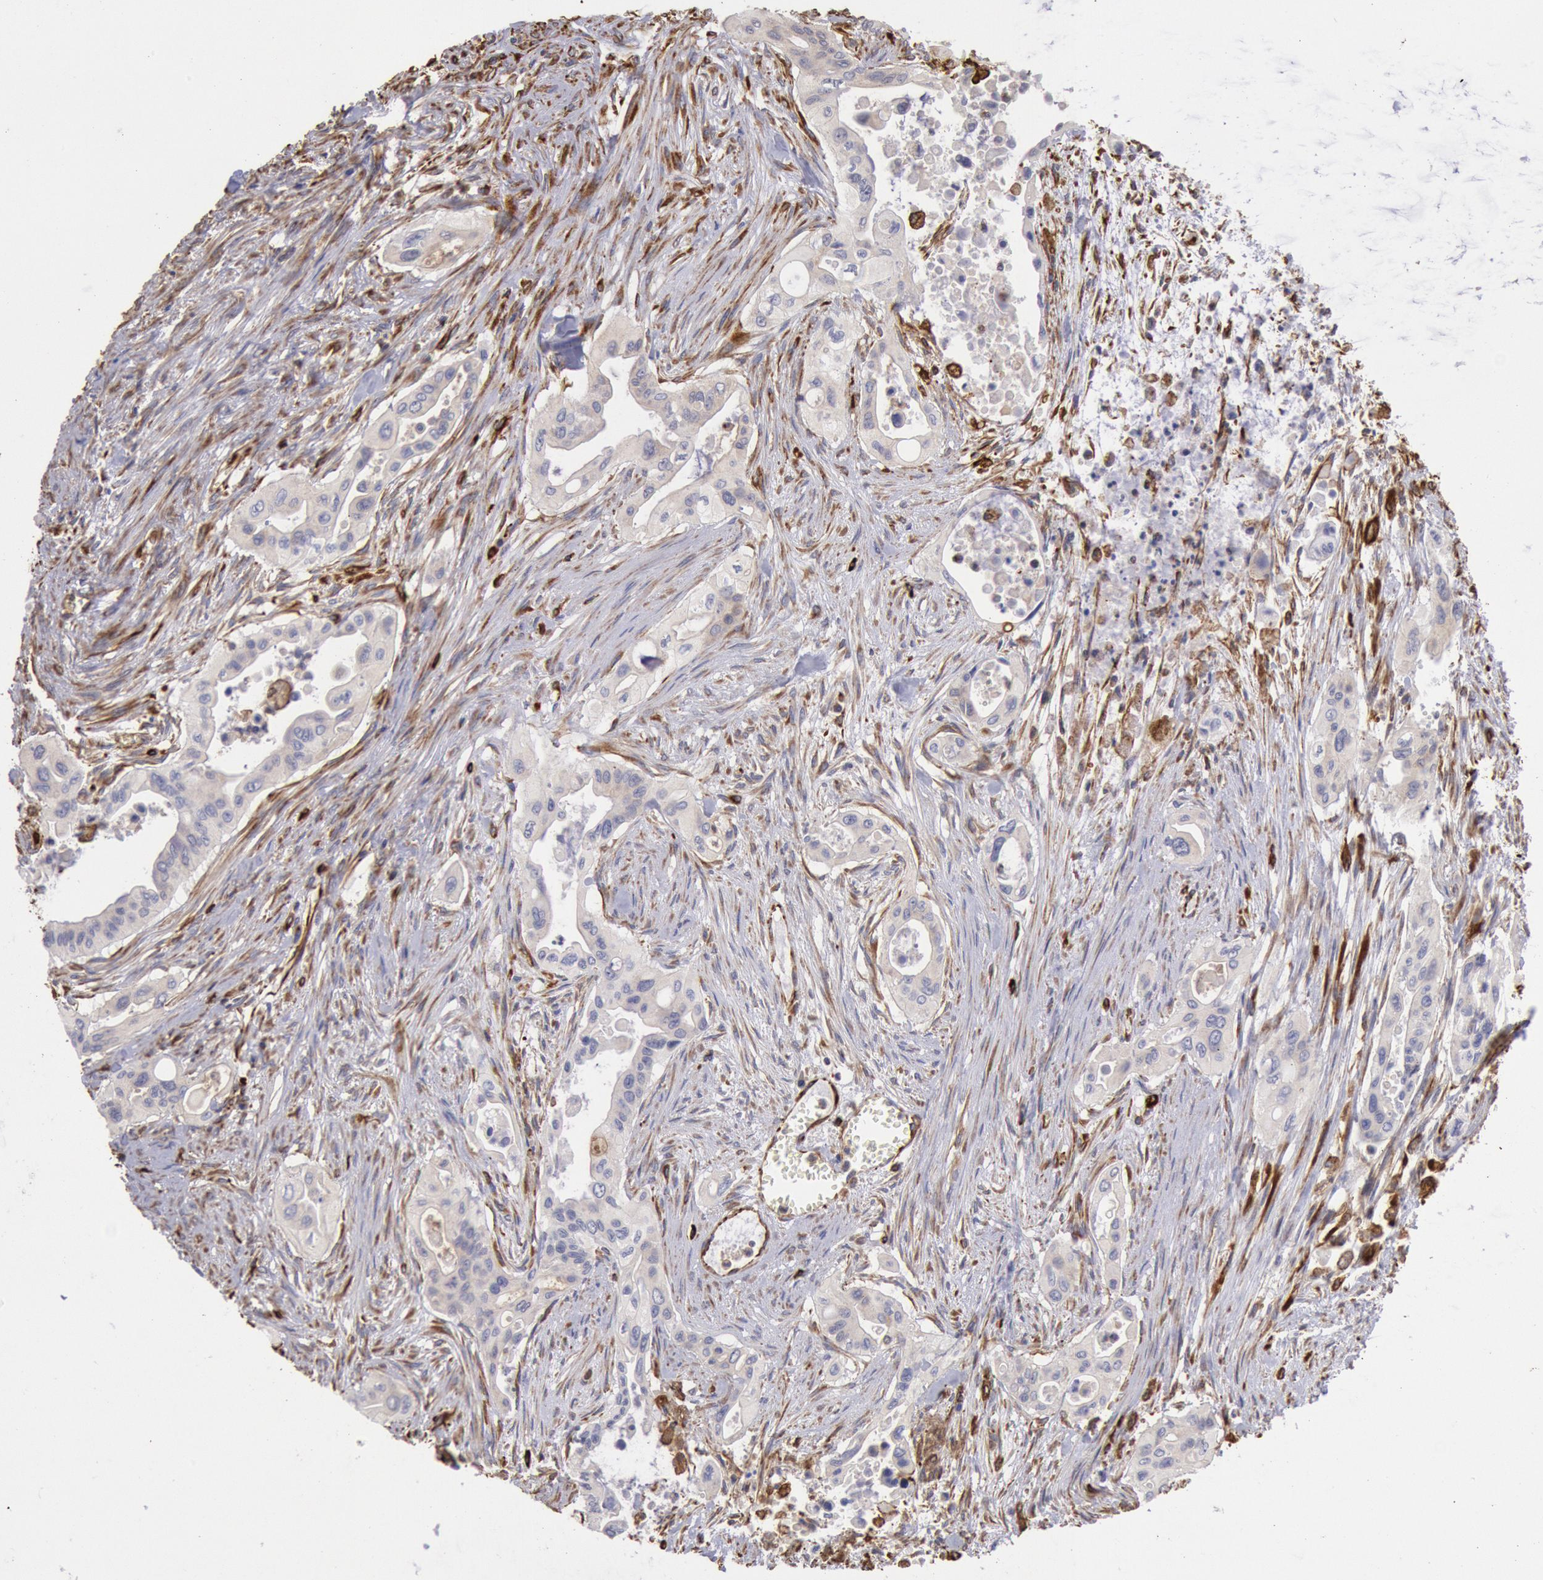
{"staining": {"intensity": "negative", "quantity": "none", "location": "none"}, "tissue": "pancreatic cancer", "cell_type": "Tumor cells", "image_type": "cancer", "snomed": [{"axis": "morphology", "description": "Adenocarcinoma, NOS"}, {"axis": "topography", "description": "Pancreas"}], "caption": "An immunohistochemistry histopathology image of pancreatic cancer is shown. There is no staining in tumor cells of pancreatic cancer.", "gene": "RNF139", "patient": {"sex": "male", "age": 77}}